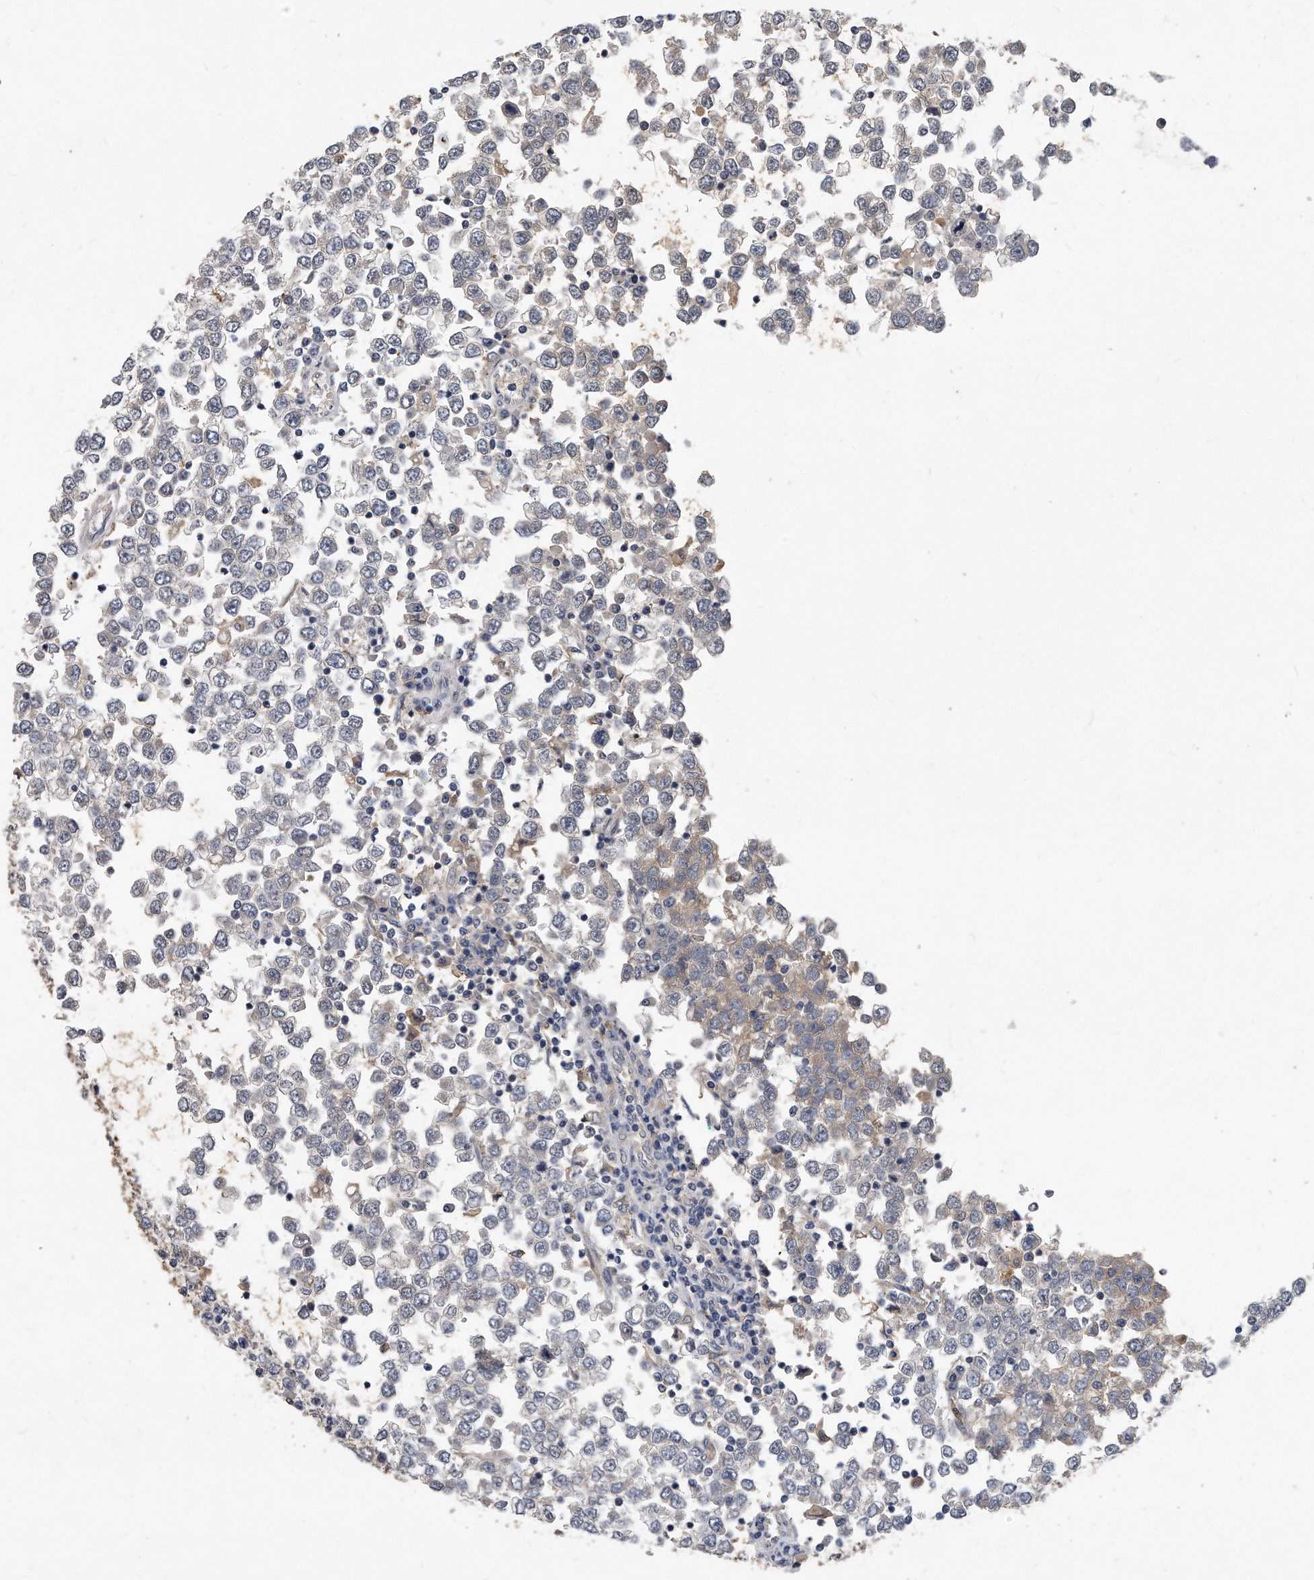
{"staining": {"intensity": "weak", "quantity": "<25%", "location": "cytoplasmic/membranous"}, "tissue": "testis cancer", "cell_type": "Tumor cells", "image_type": "cancer", "snomed": [{"axis": "morphology", "description": "Seminoma, NOS"}, {"axis": "topography", "description": "Testis"}], "caption": "DAB (3,3'-diaminobenzidine) immunohistochemical staining of testis seminoma exhibits no significant positivity in tumor cells.", "gene": "HOMER3", "patient": {"sex": "male", "age": 65}}